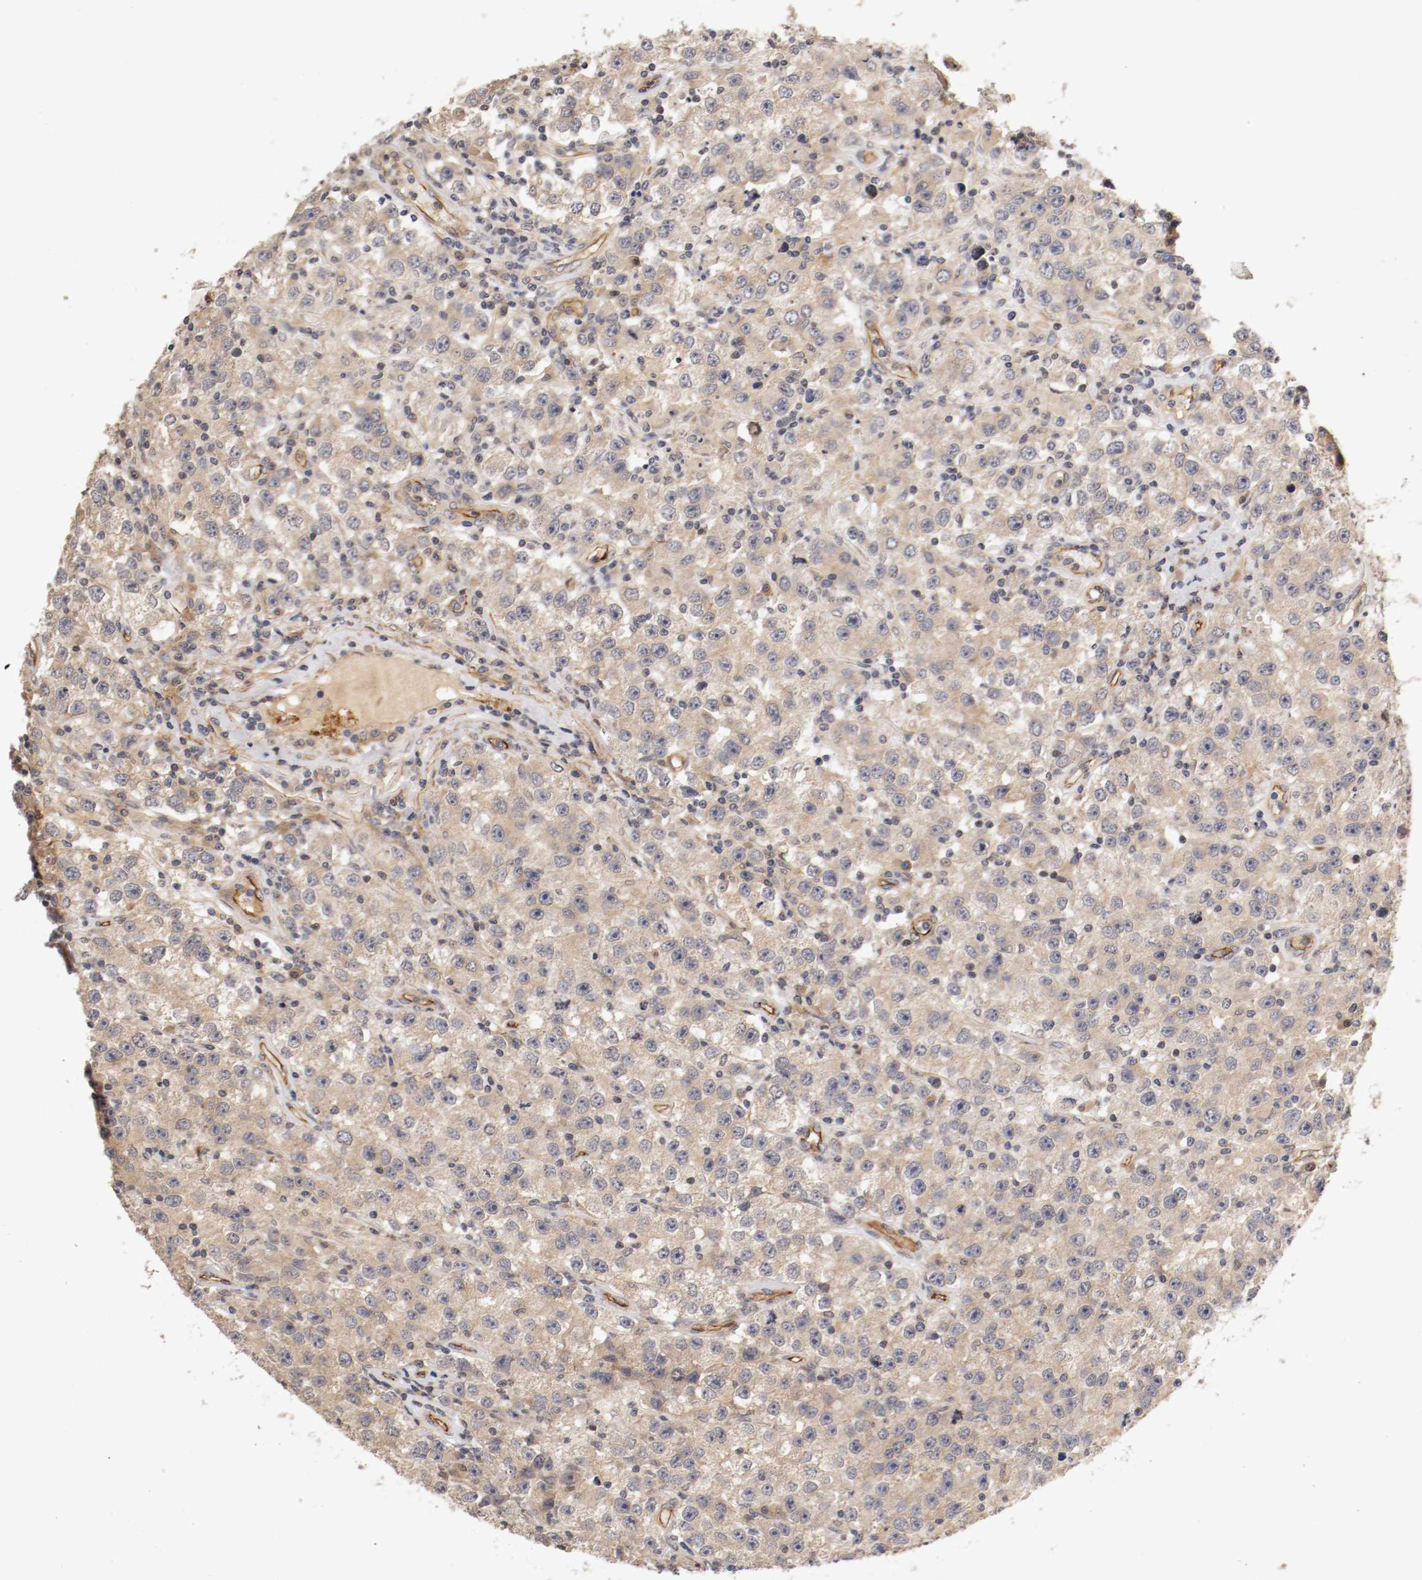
{"staining": {"intensity": "weak", "quantity": ">75%", "location": "cytoplasmic/membranous"}, "tissue": "testis cancer", "cell_type": "Tumor cells", "image_type": "cancer", "snomed": [{"axis": "morphology", "description": "Seminoma, NOS"}, {"axis": "topography", "description": "Testis"}], "caption": "Tumor cells reveal weak cytoplasmic/membranous positivity in about >75% of cells in testis seminoma.", "gene": "TYK2", "patient": {"sex": "male", "age": 52}}